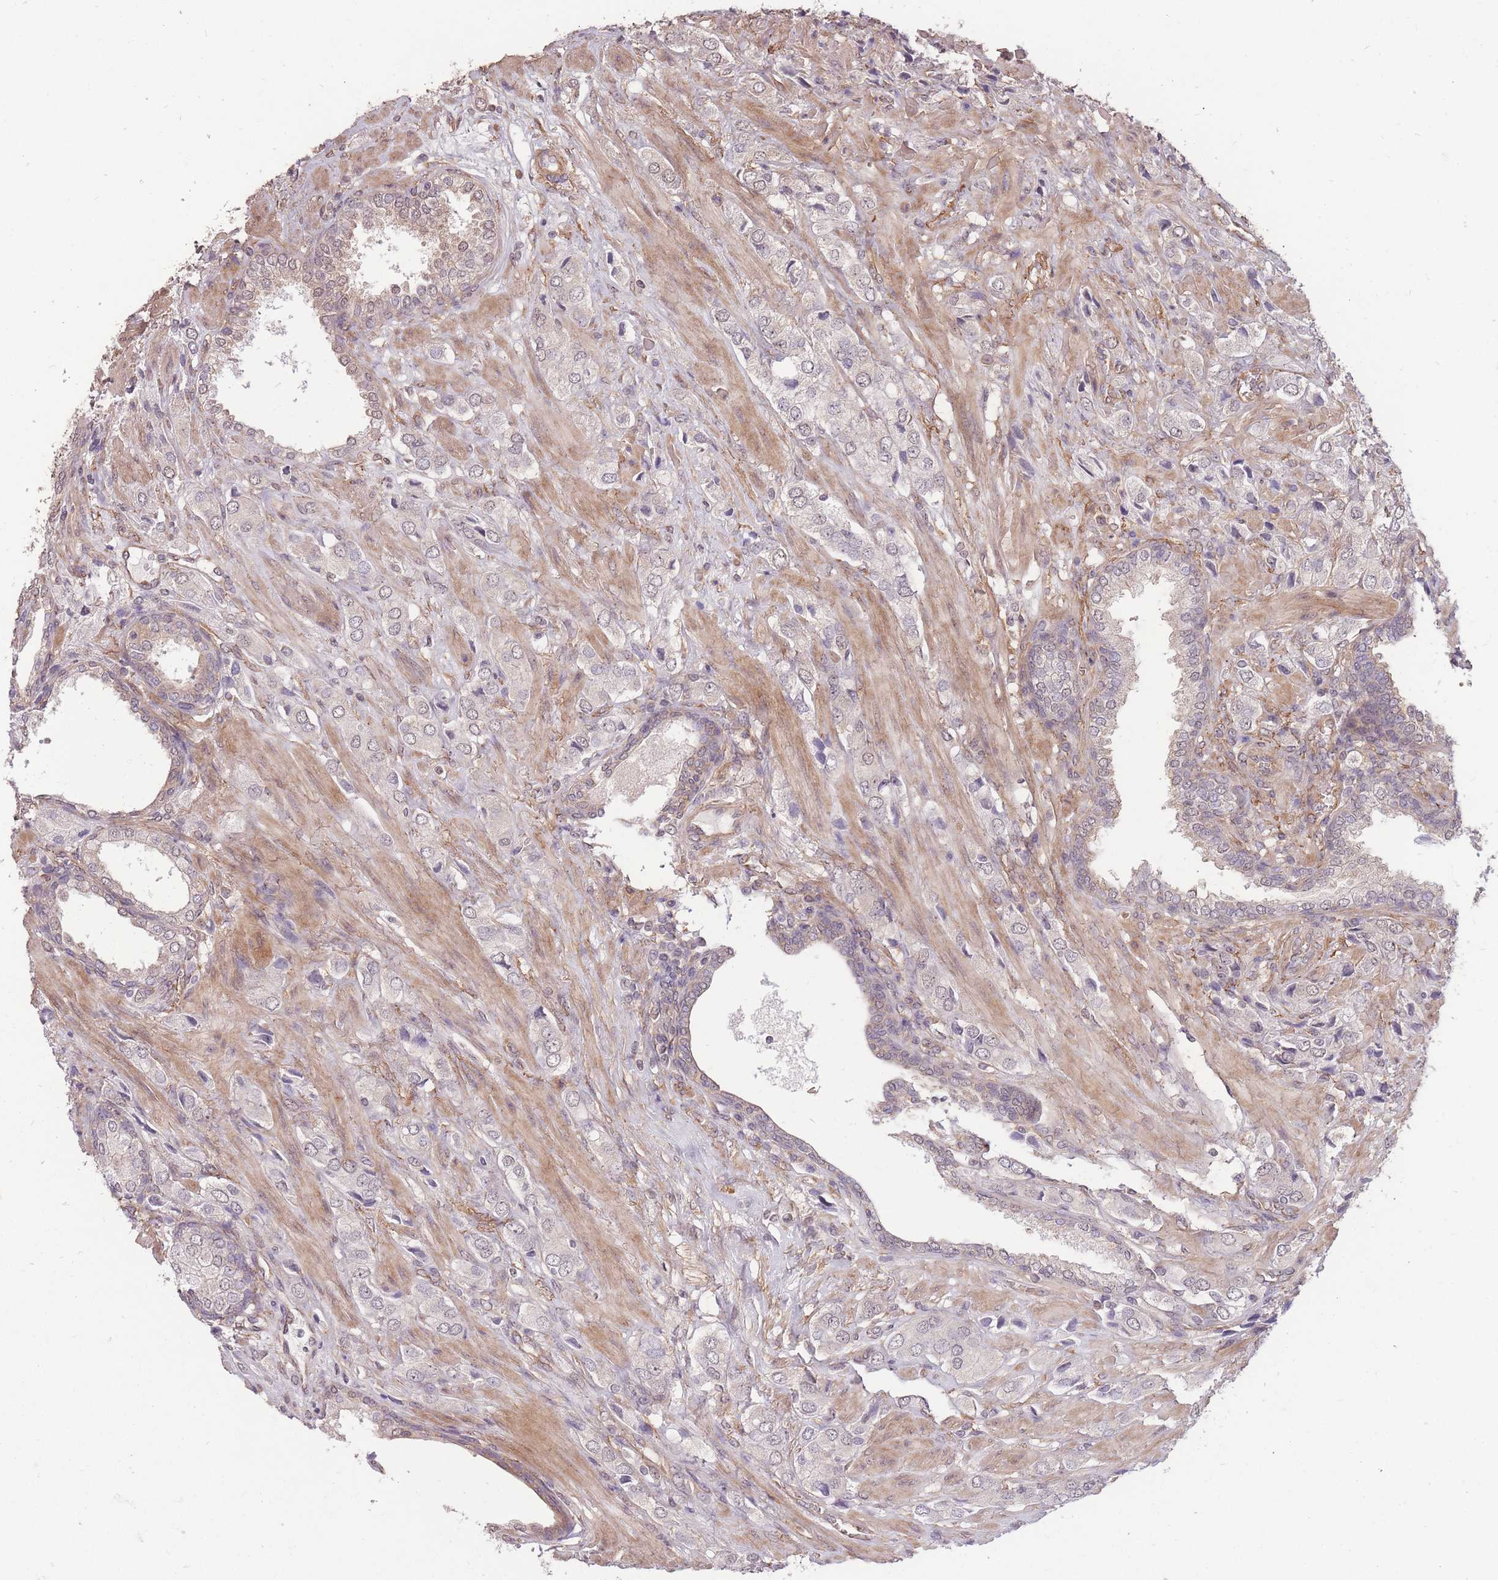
{"staining": {"intensity": "negative", "quantity": "none", "location": "none"}, "tissue": "prostate cancer", "cell_type": "Tumor cells", "image_type": "cancer", "snomed": [{"axis": "morphology", "description": "Adenocarcinoma, High grade"}, {"axis": "topography", "description": "Prostate and seminal vesicle, NOS"}], "caption": "Image shows no protein positivity in tumor cells of prostate high-grade adenocarcinoma tissue. (Stains: DAB immunohistochemistry with hematoxylin counter stain, Microscopy: brightfield microscopy at high magnification).", "gene": "DYNC1LI2", "patient": {"sex": "male", "age": 64}}